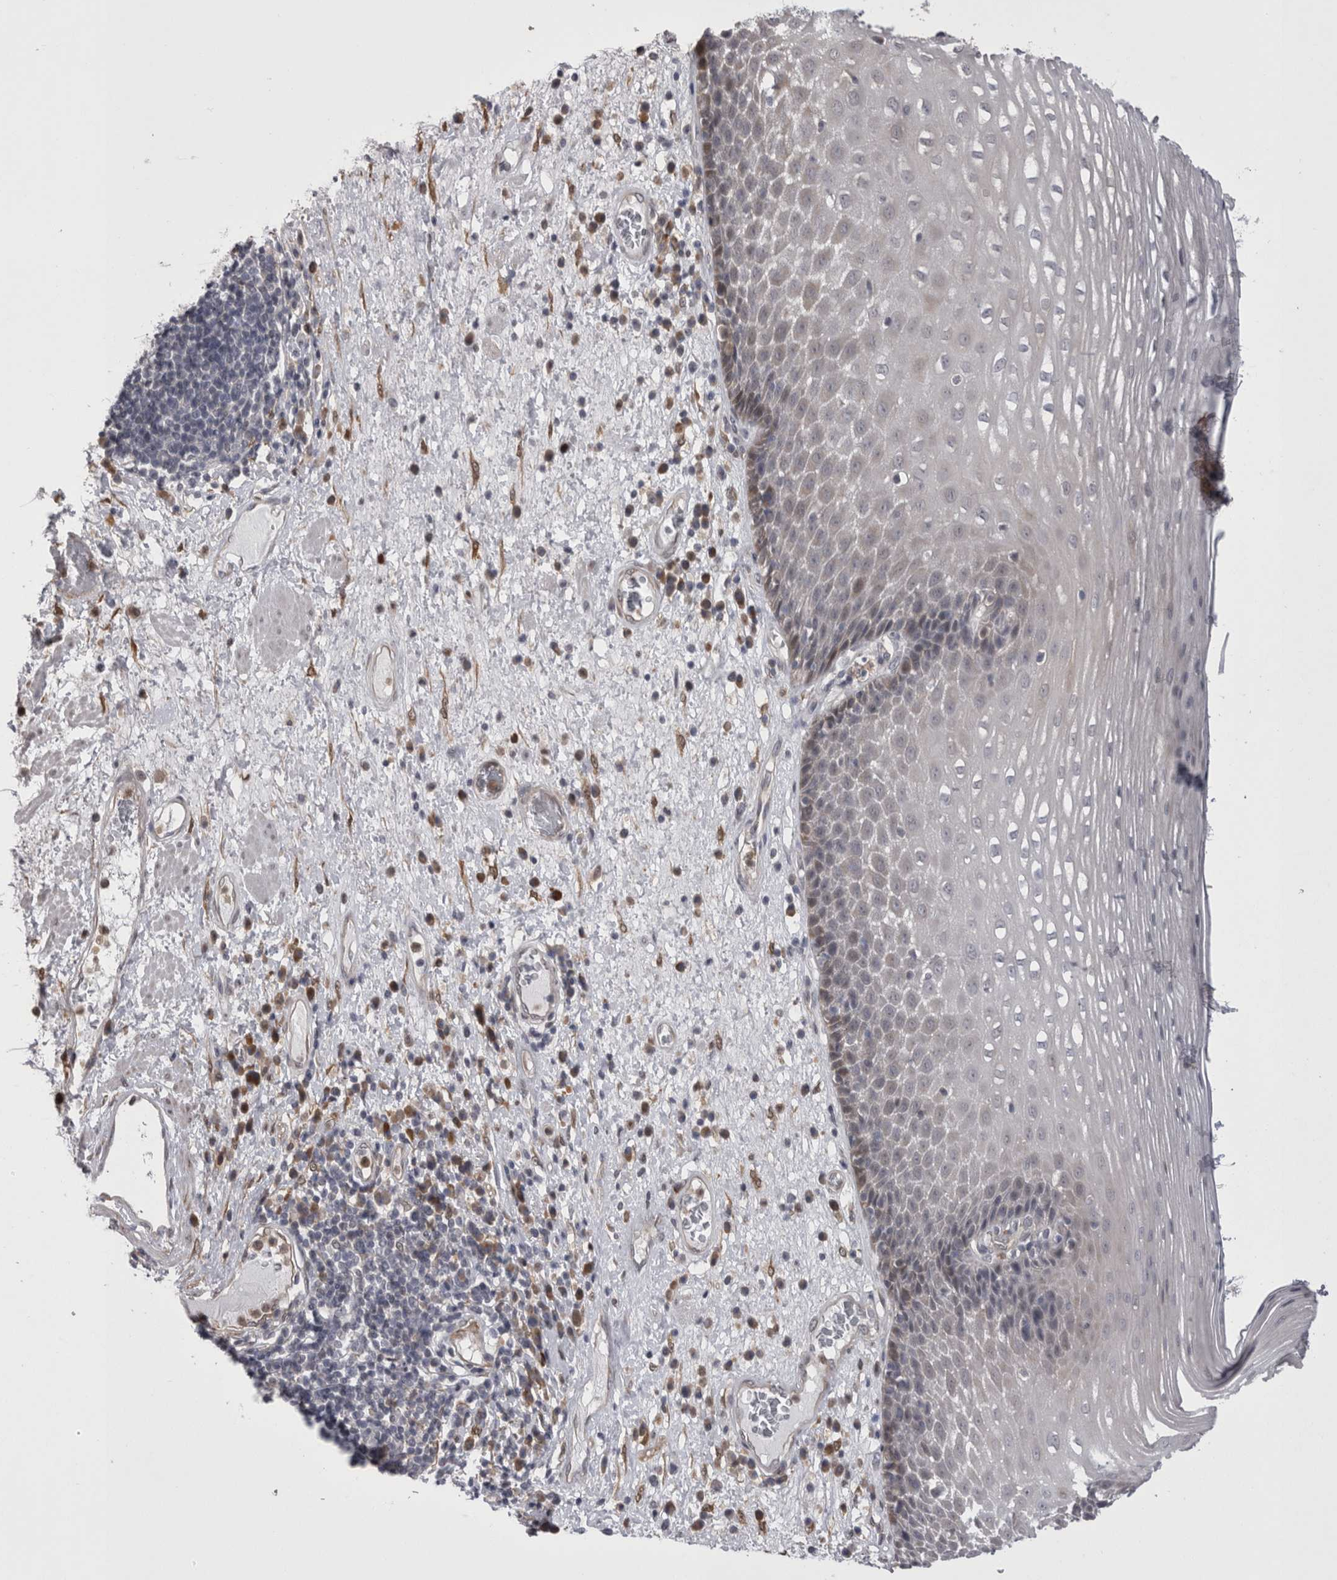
{"staining": {"intensity": "weak", "quantity": "25%-75%", "location": "nuclear"}, "tissue": "esophagus", "cell_type": "Squamous epithelial cells", "image_type": "normal", "snomed": [{"axis": "morphology", "description": "Normal tissue, NOS"}, {"axis": "morphology", "description": "Adenocarcinoma, NOS"}, {"axis": "topography", "description": "Esophagus"}], "caption": "IHC image of normal esophagus: human esophagus stained using immunohistochemistry (IHC) shows low levels of weak protein expression localized specifically in the nuclear of squamous epithelial cells, appearing as a nuclear brown color.", "gene": "CHIC1", "patient": {"sex": "male", "age": 62}}